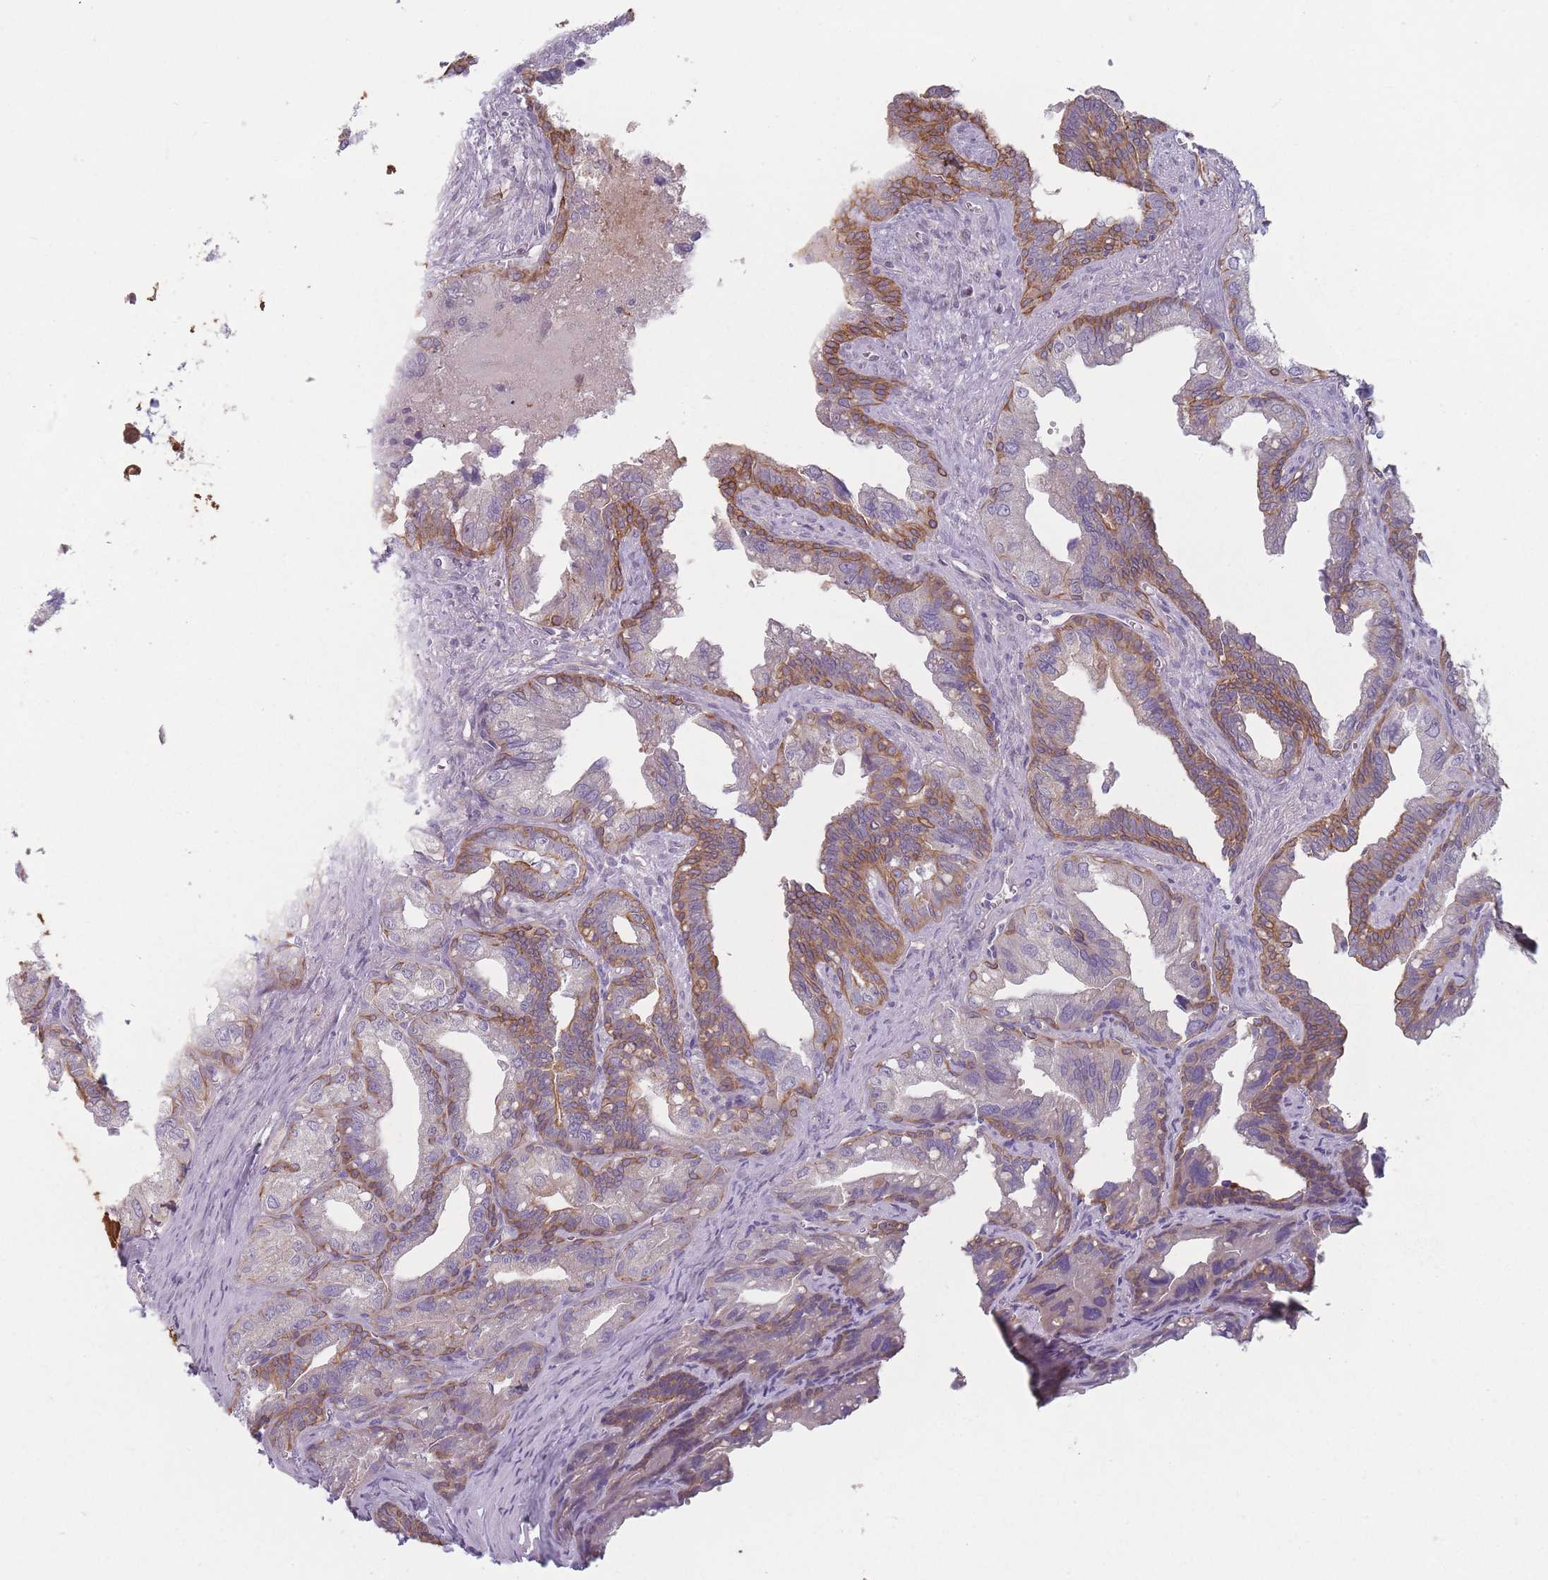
{"staining": {"intensity": "moderate", "quantity": "25%-75%", "location": "cytoplasmic/membranous"}, "tissue": "seminal vesicle", "cell_type": "Glandular cells", "image_type": "normal", "snomed": [{"axis": "morphology", "description": "Normal tissue, NOS"}, {"axis": "topography", "description": "Seminal veicle"}], "caption": "Protein staining of normal seminal vesicle shows moderate cytoplasmic/membranous positivity in about 25%-75% of glandular cells. The staining was performed using DAB to visualize the protein expression in brown, while the nuclei were stained in blue with hematoxylin (Magnification: 20x).", "gene": "HSBP1L1", "patient": {"sex": "male", "age": 67}}